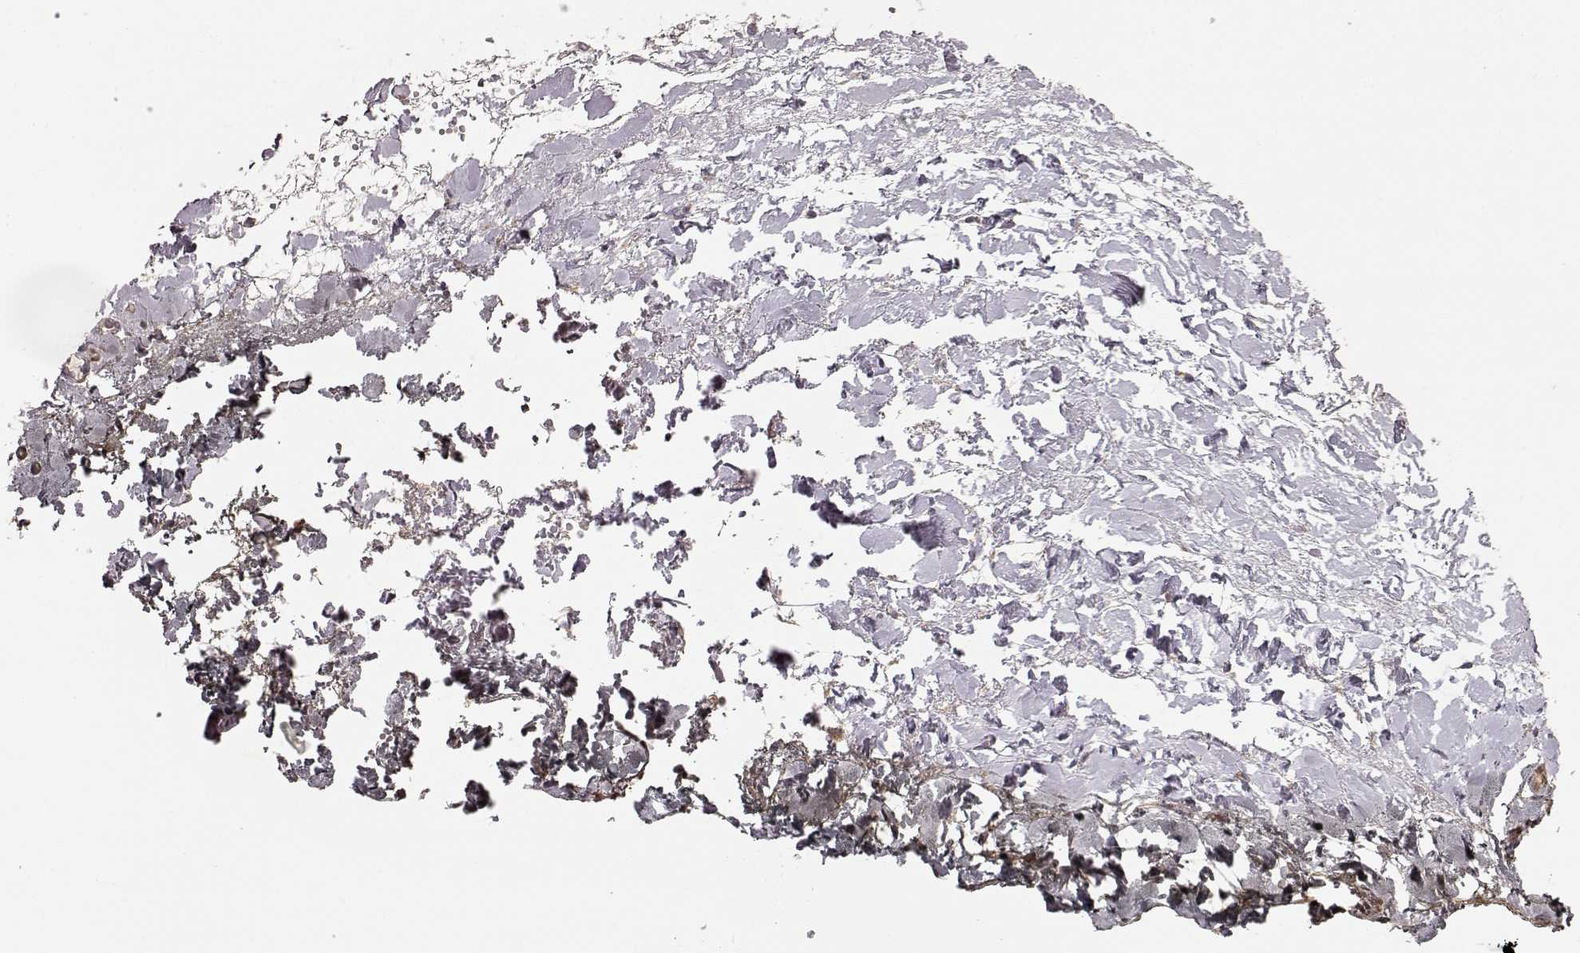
{"staining": {"intensity": "negative", "quantity": "none", "location": "none"}, "tissue": "skin", "cell_type": "Fibroblasts", "image_type": "normal", "snomed": [{"axis": "morphology", "description": "Normal tissue, NOS"}, {"axis": "topography", "description": "Skin"}], "caption": "IHC histopathology image of benign skin: human skin stained with DAB exhibits no significant protein positivity in fibroblasts. Brightfield microscopy of IHC stained with DAB (3,3'-diaminobenzidine) (brown) and hematoxylin (blue), captured at high magnification.", "gene": "ERBB3", "patient": {"sex": "female", "age": 34}}